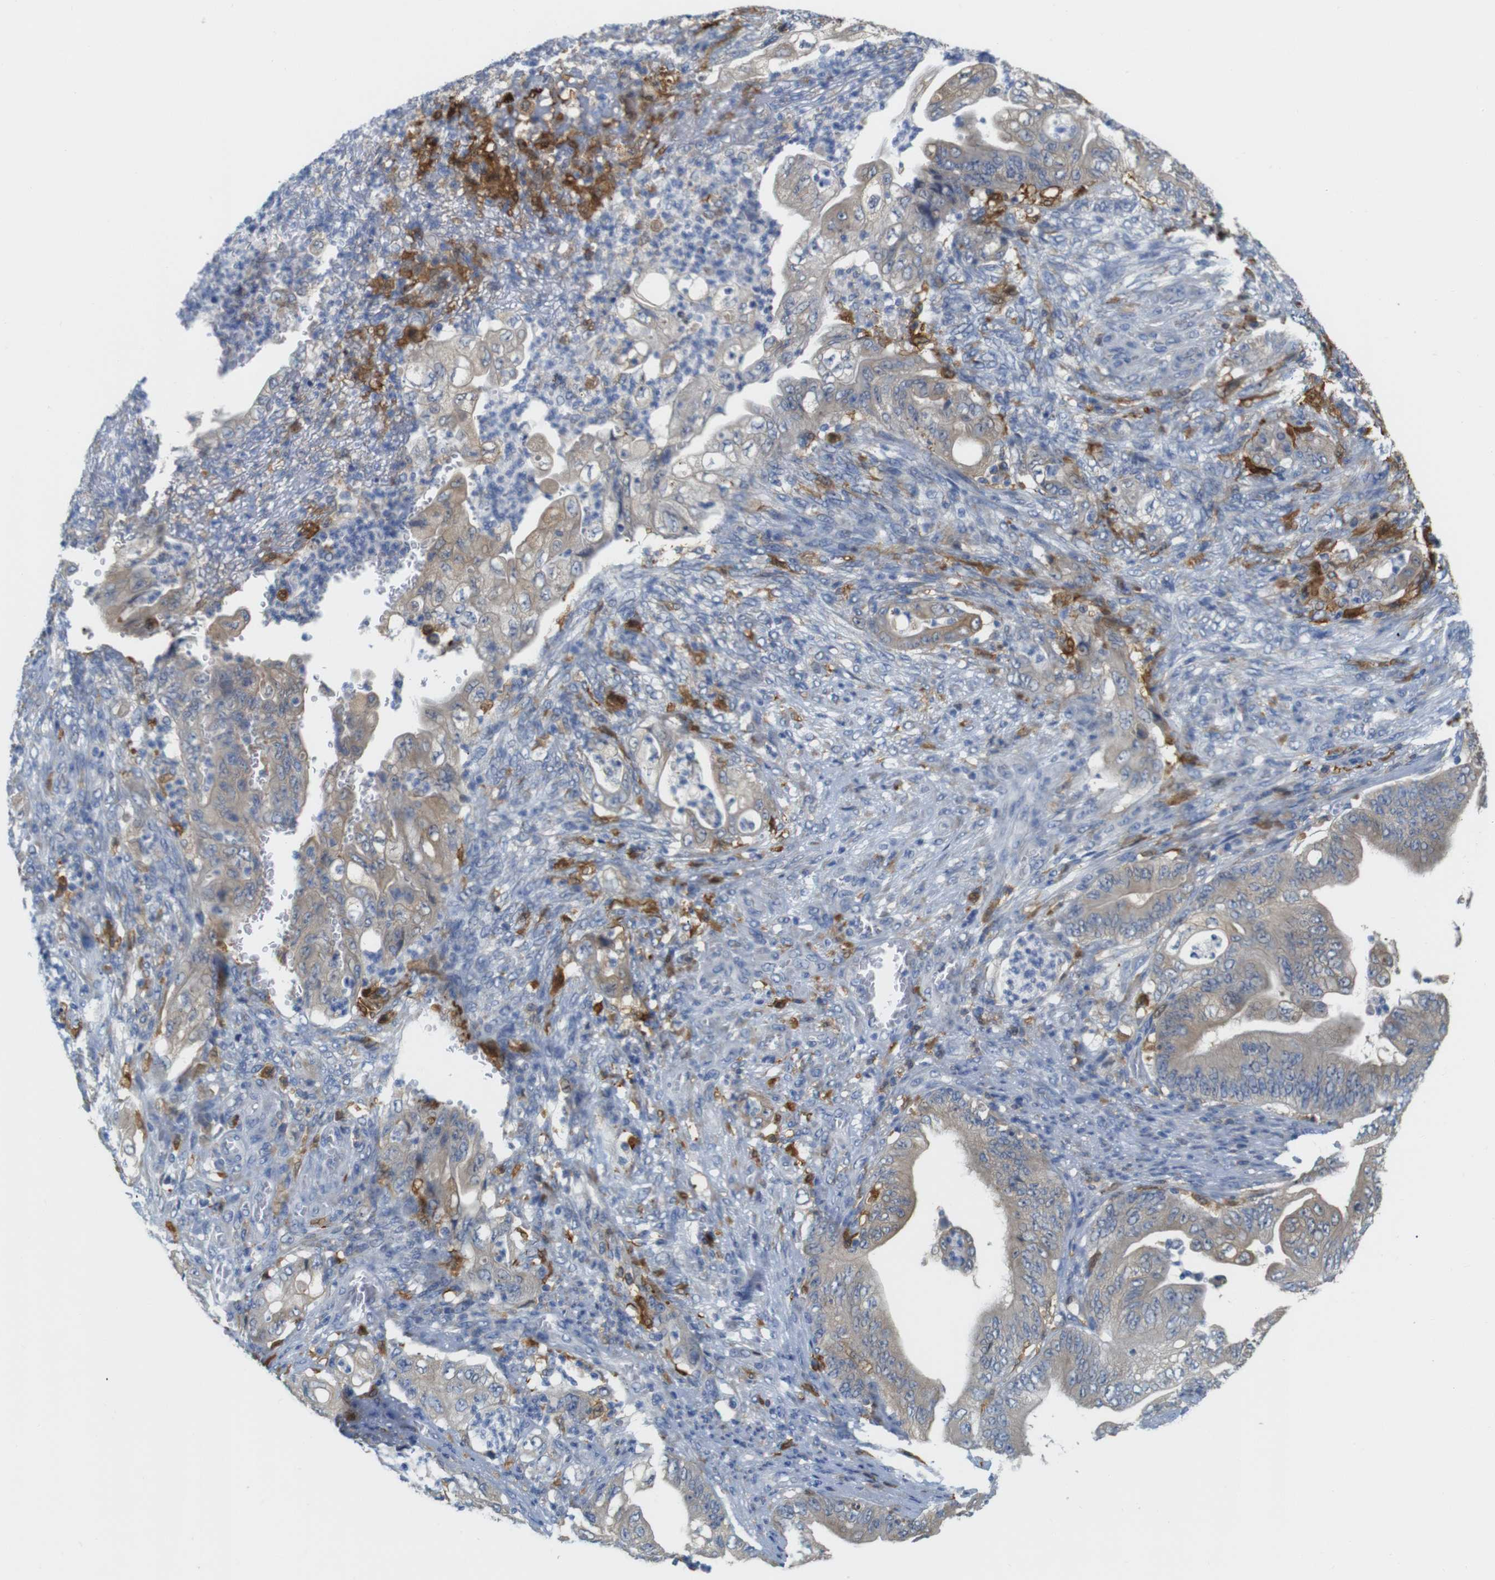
{"staining": {"intensity": "weak", "quantity": ">75%", "location": "cytoplasmic/membranous"}, "tissue": "stomach cancer", "cell_type": "Tumor cells", "image_type": "cancer", "snomed": [{"axis": "morphology", "description": "Adenocarcinoma, NOS"}, {"axis": "topography", "description": "Stomach"}], "caption": "Stomach cancer (adenocarcinoma) stained for a protein (brown) displays weak cytoplasmic/membranous positive expression in approximately >75% of tumor cells.", "gene": "NEBL", "patient": {"sex": "female", "age": 73}}